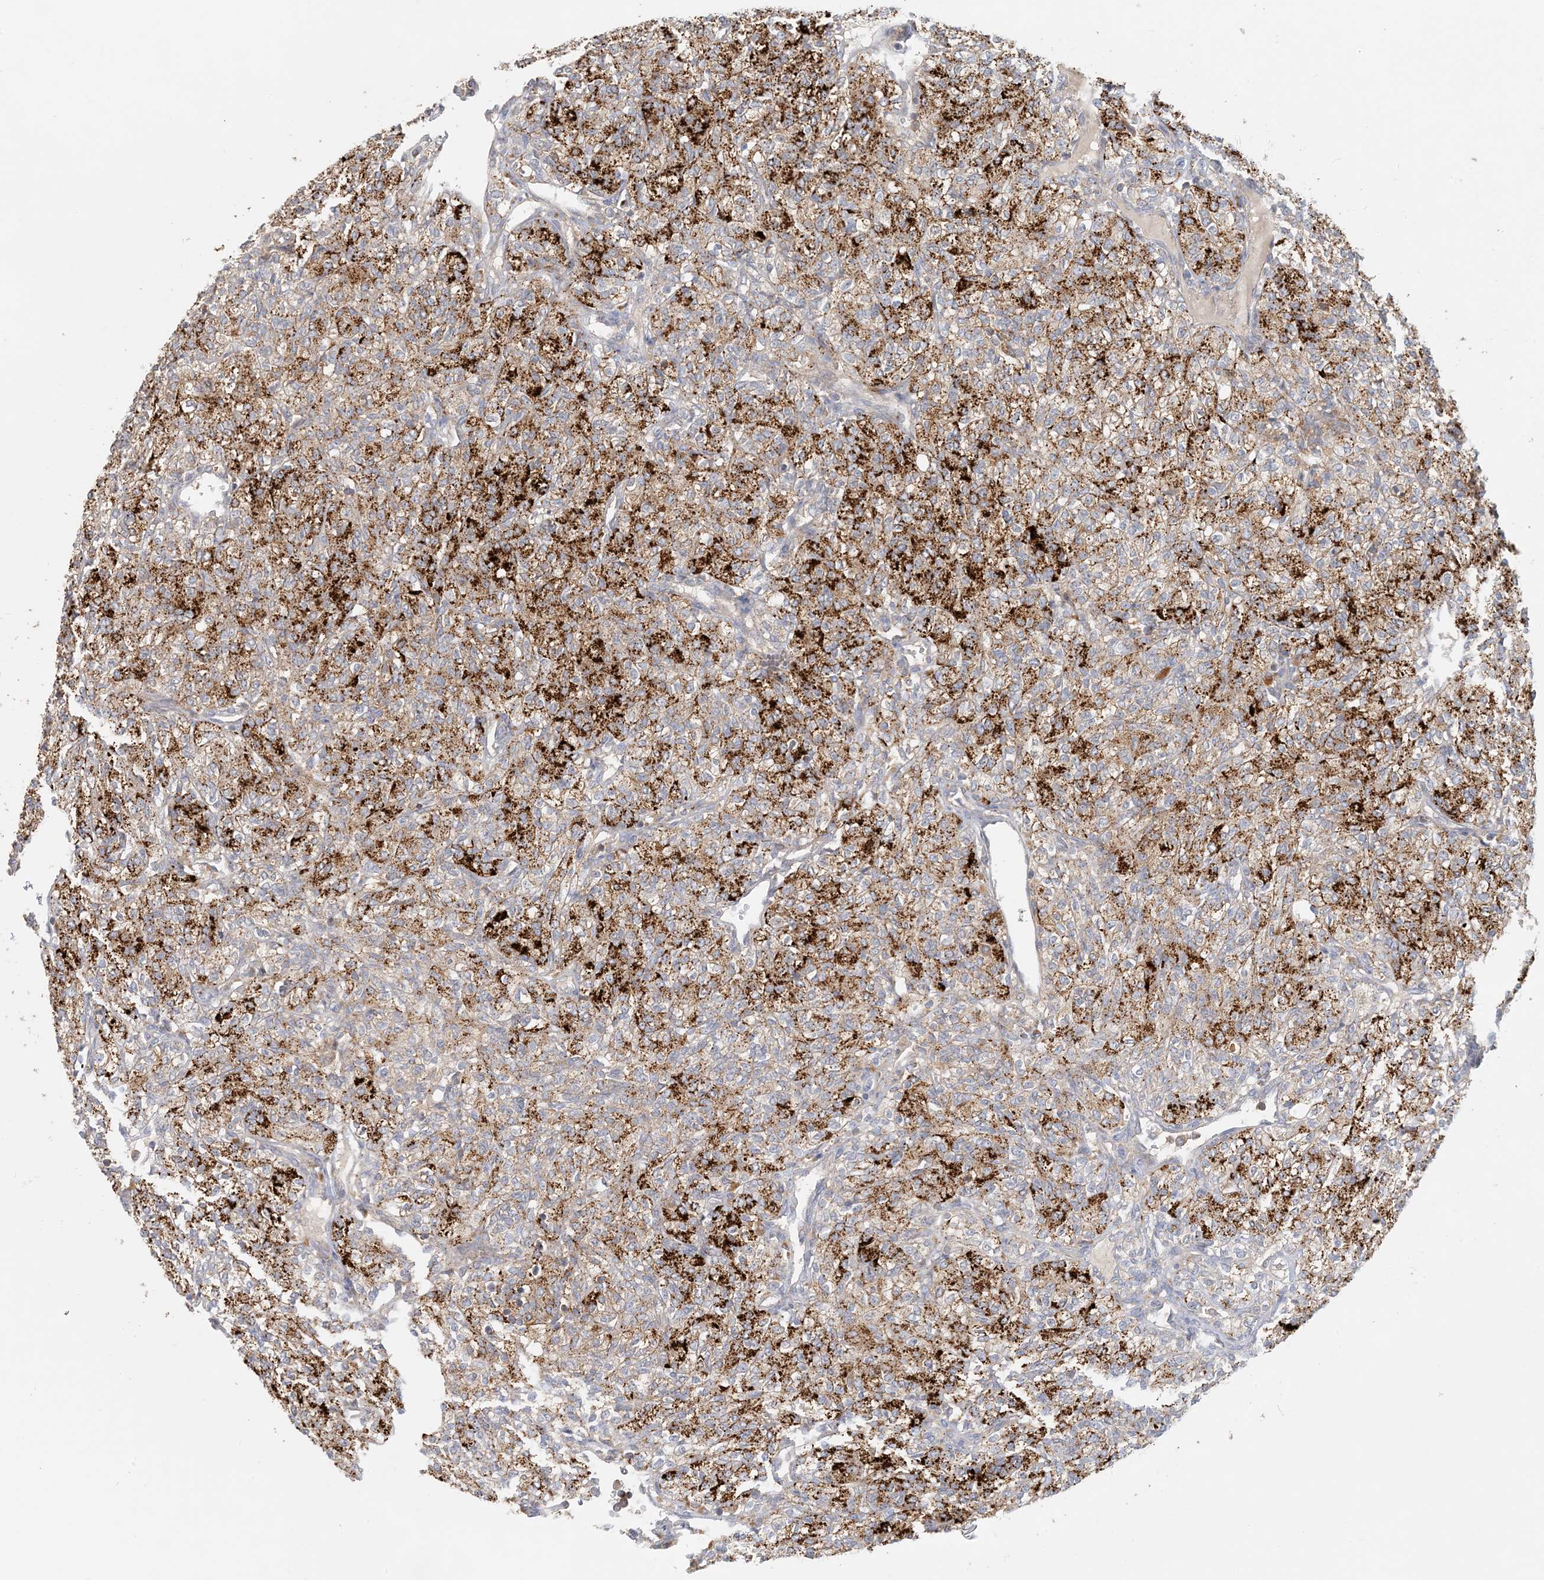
{"staining": {"intensity": "strong", "quantity": ">75%", "location": "cytoplasmic/membranous"}, "tissue": "renal cancer", "cell_type": "Tumor cells", "image_type": "cancer", "snomed": [{"axis": "morphology", "description": "Adenocarcinoma, NOS"}, {"axis": "topography", "description": "Kidney"}], "caption": "Renal cancer (adenocarcinoma) stained with DAB immunohistochemistry (IHC) shows high levels of strong cytoplasmic/membranous staining in approximately >75% of tumor cells.", "gene": "SPPL2A", "patient": {"sex": "male", "age": 77}}